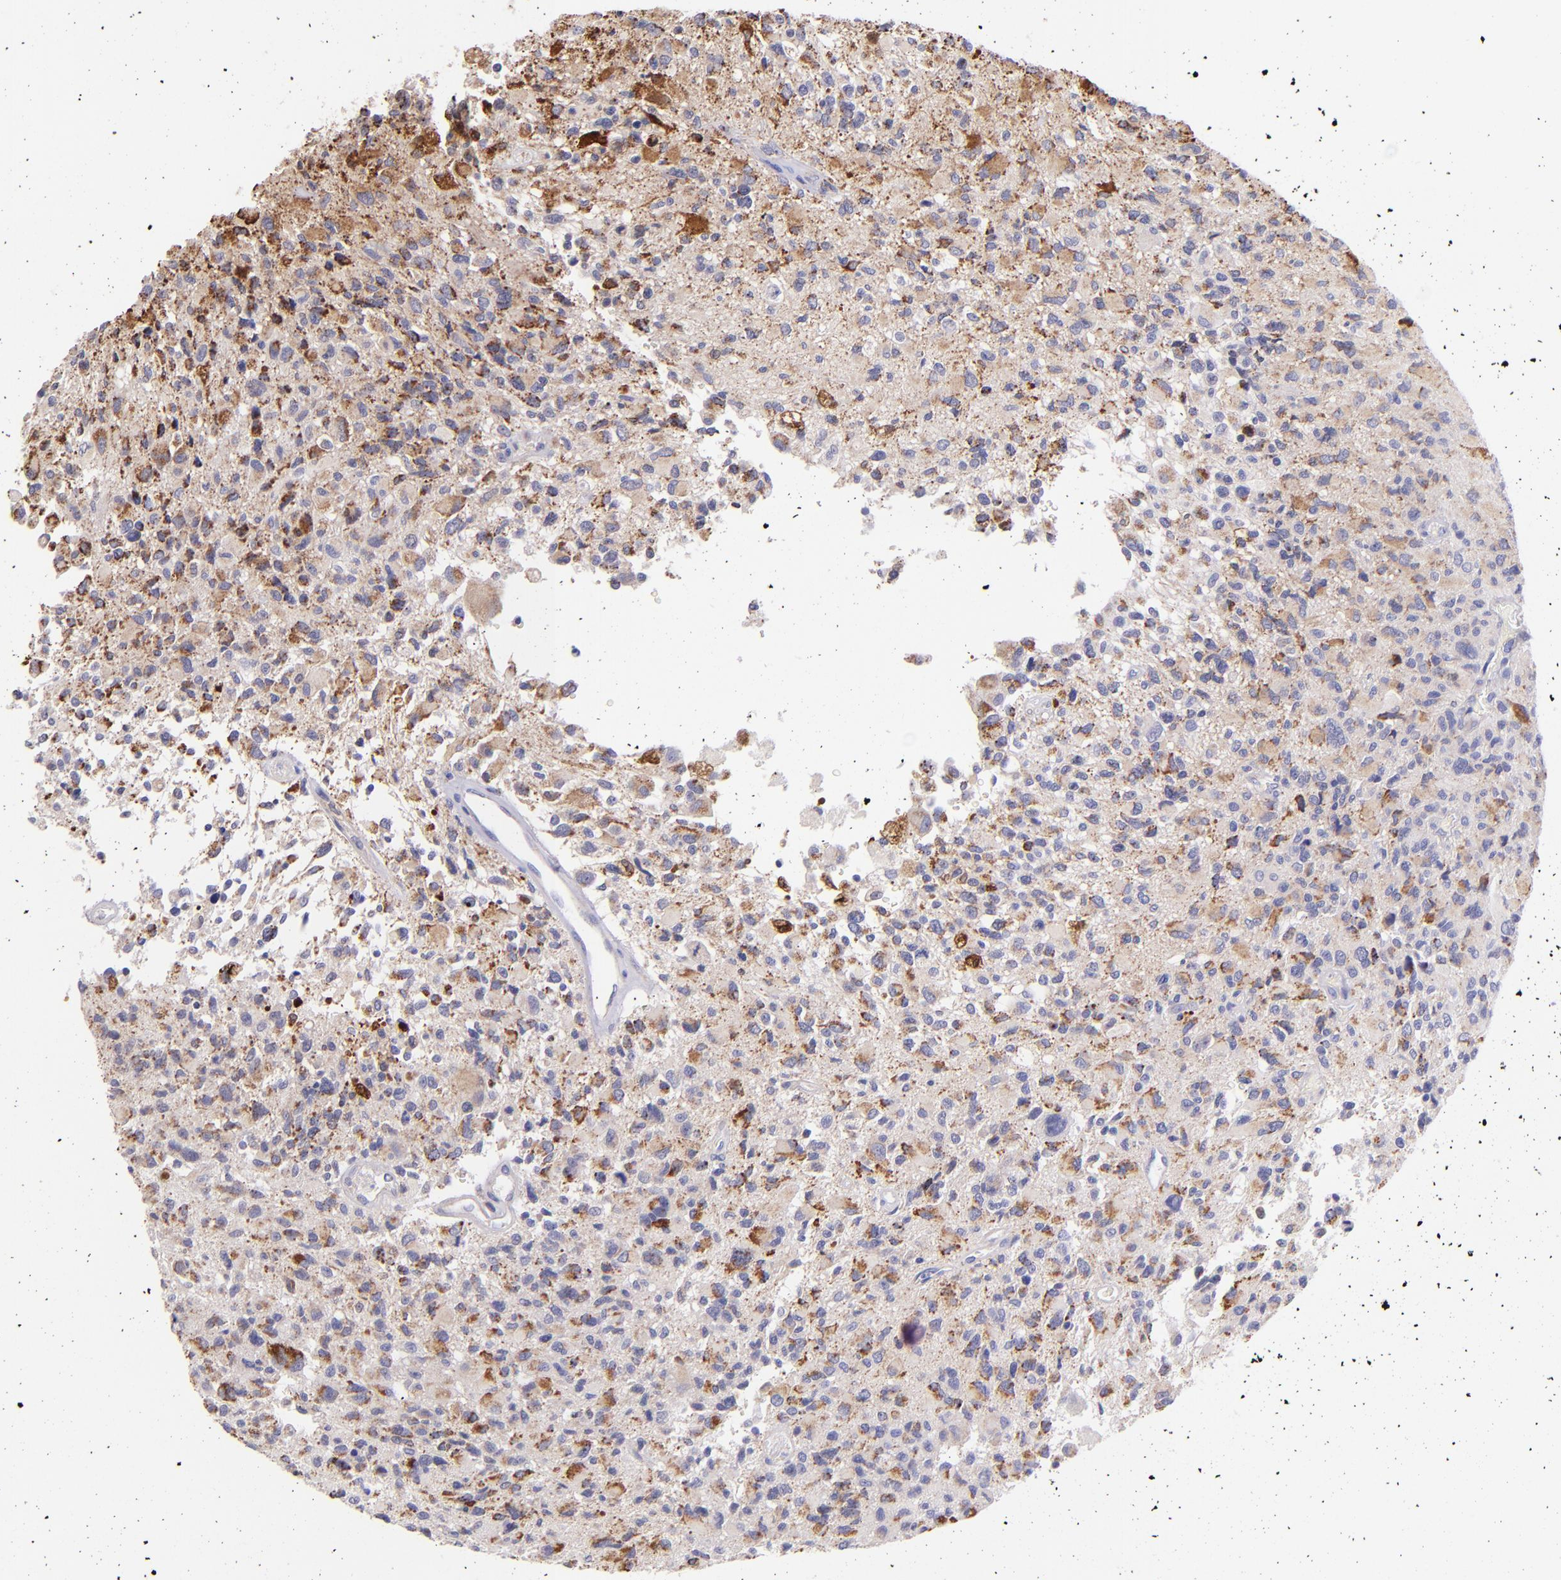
{"staining": {"intensity": "weak", "quantity": ">75%", "location": "cytoplasmic/membranous"}, "tissue": "glioma", "cell_type": "Tumor cells", "image_type": "cancer", "snomed": [{"axis": "morphology", "description": "Glioma, malignant, High grade"}, {"axis": "topography", "description": "Brain"}], "caption": "Protein expression analysis of human malignant high-grade glioma reveals weak cytoplasmic/membranous positivity in approximately >75% of tumor cells. The staining was performed using DAB (3,3'-diaminobenzidine), with brown indicating positive protein expression. Nuclei are stained blue with hematoxylin.", "gene": "SH2D4A", "patient": {"sex": "male", "age": 69}}